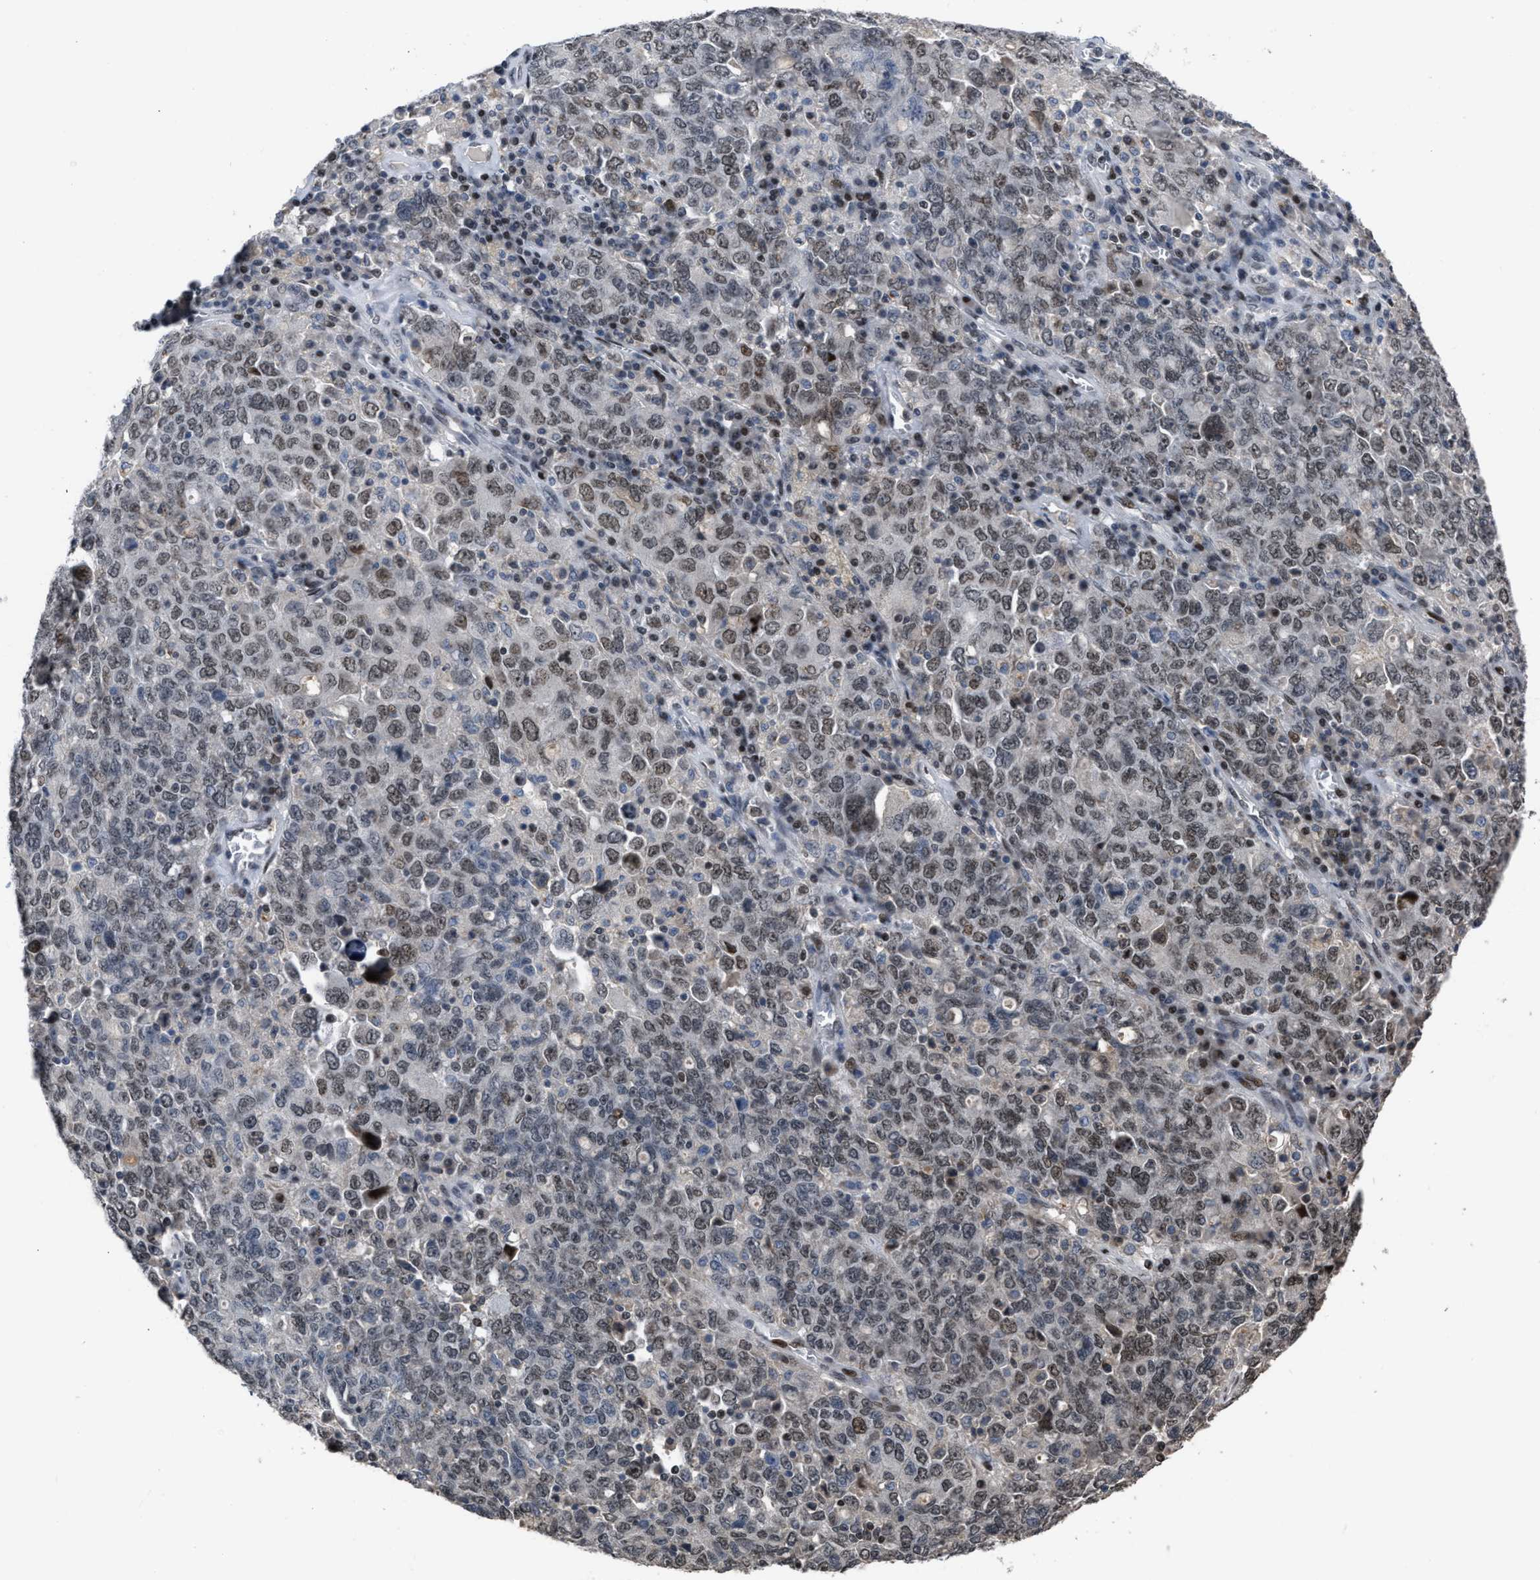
{"staining": {"intensity": "weak", "quantity": "25%-75%", "location": "nuclear"}, "tissue": "ovarian cancer", "cell_type": "Tumor cells", "image_type": "cancer", "snomed": [{"axis": "morphology", "description": "Carcinoma, endometroid"}, {"axis": "topography", "description": "Ovary"}], "caption": "Approximately 25%-75% of tumor cells in endometroid carcinoma (ovarian) demonstrate weak nuclear protein staining as visualized by brown immunohistochemical staining.", "gene": "SETDB1", "patient": {"sex": "female", "age": 62}}